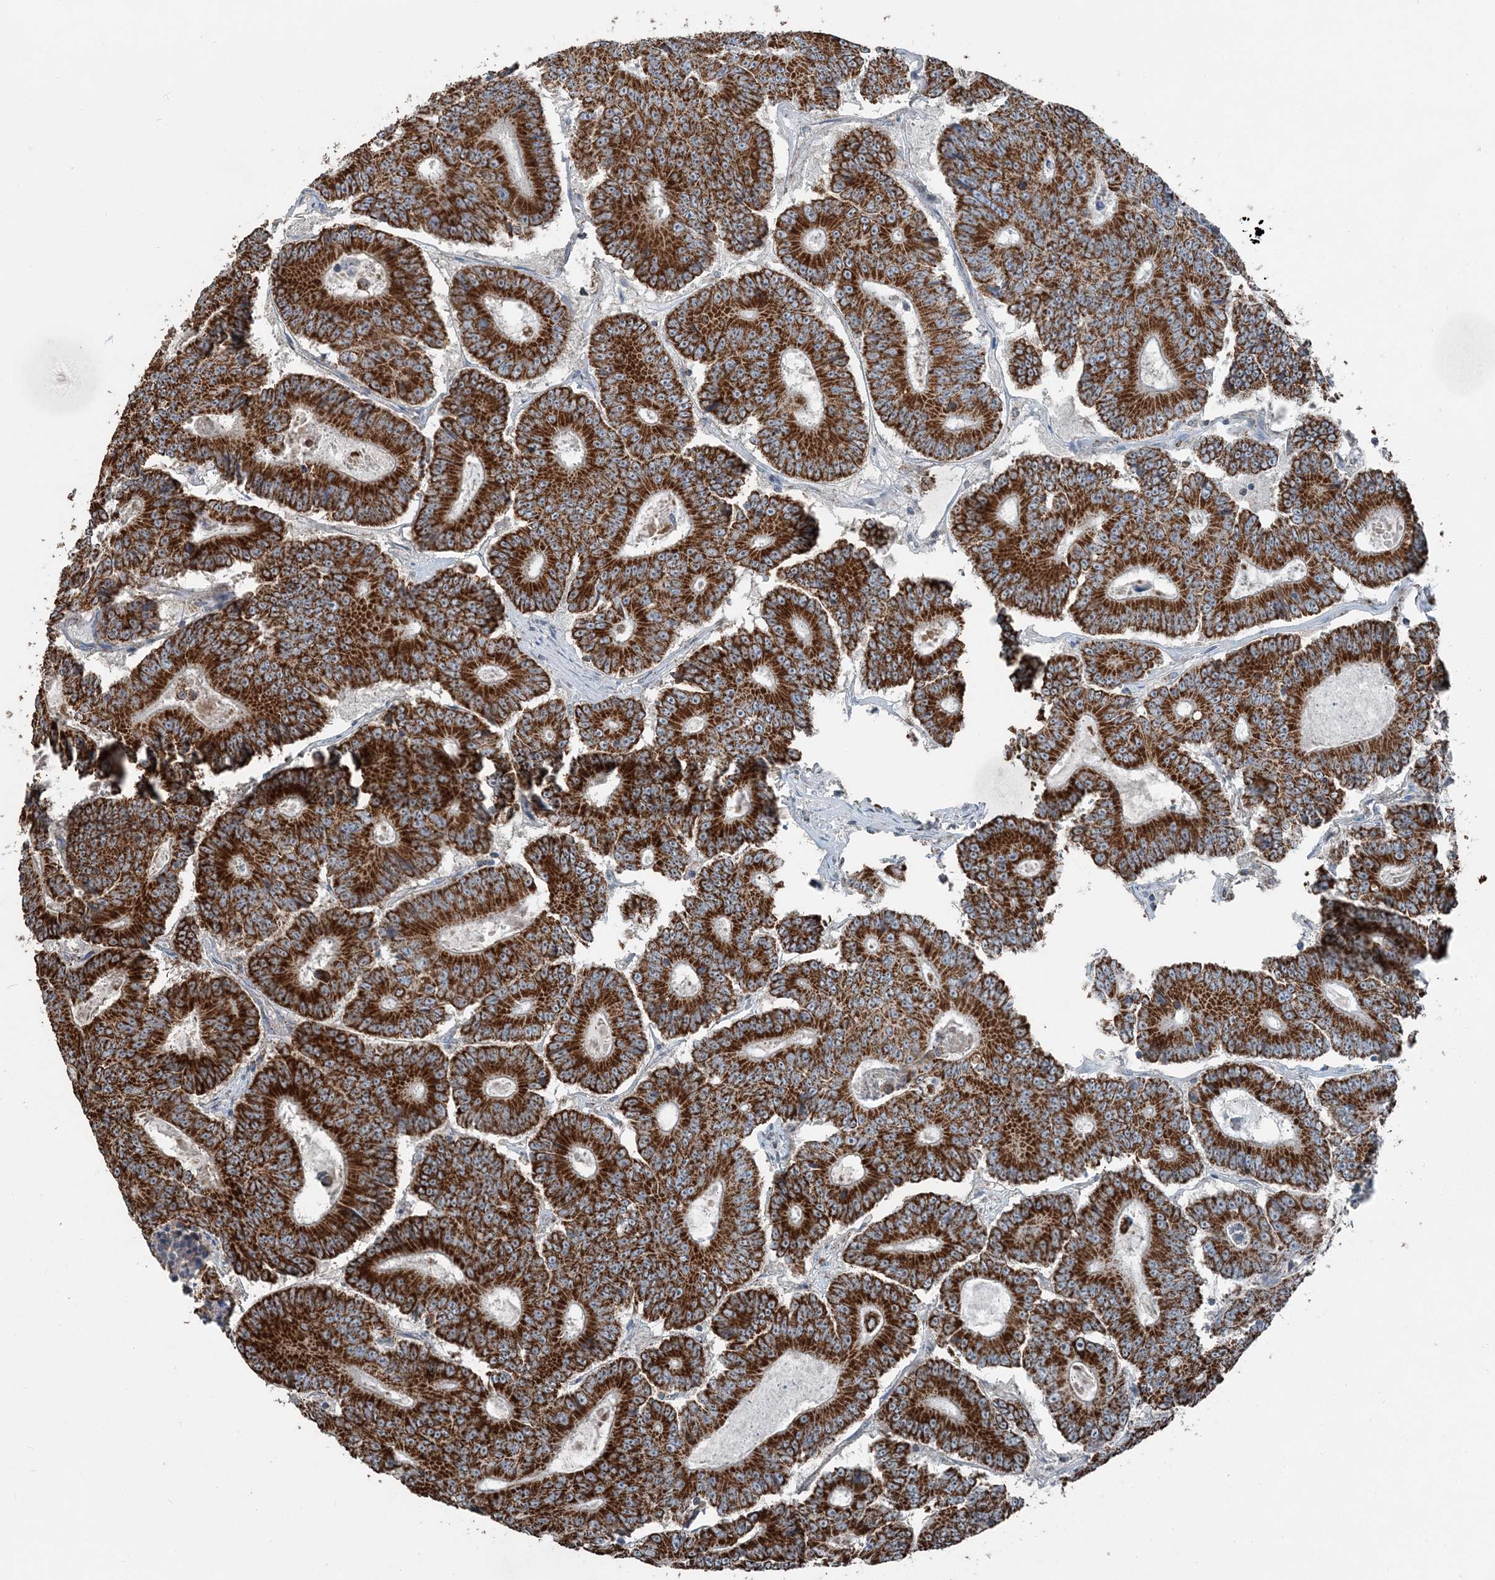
{"staining": {"intensity": "strong", "quantity": ">75%", "location": "cytoplasmic/membranous"}, "tissue": "colorectal cancer", "cell_type": "Tumor cells", "image_type": "cancer", "snomed": [{"axis": "morphology", "description": "Adenocarcinoma, NOS"}, {"axis": "topography", "description": "Colon"}], "caption": "Immunohistochemical staining of human adenocarcinoma (colorectal) shows high levels of strong cytoplasmic/membranous protein staining in approximately >75% of tumor cells.", "gene": "SUCLG1", "patient": {"sex": "male", "age": 83}}